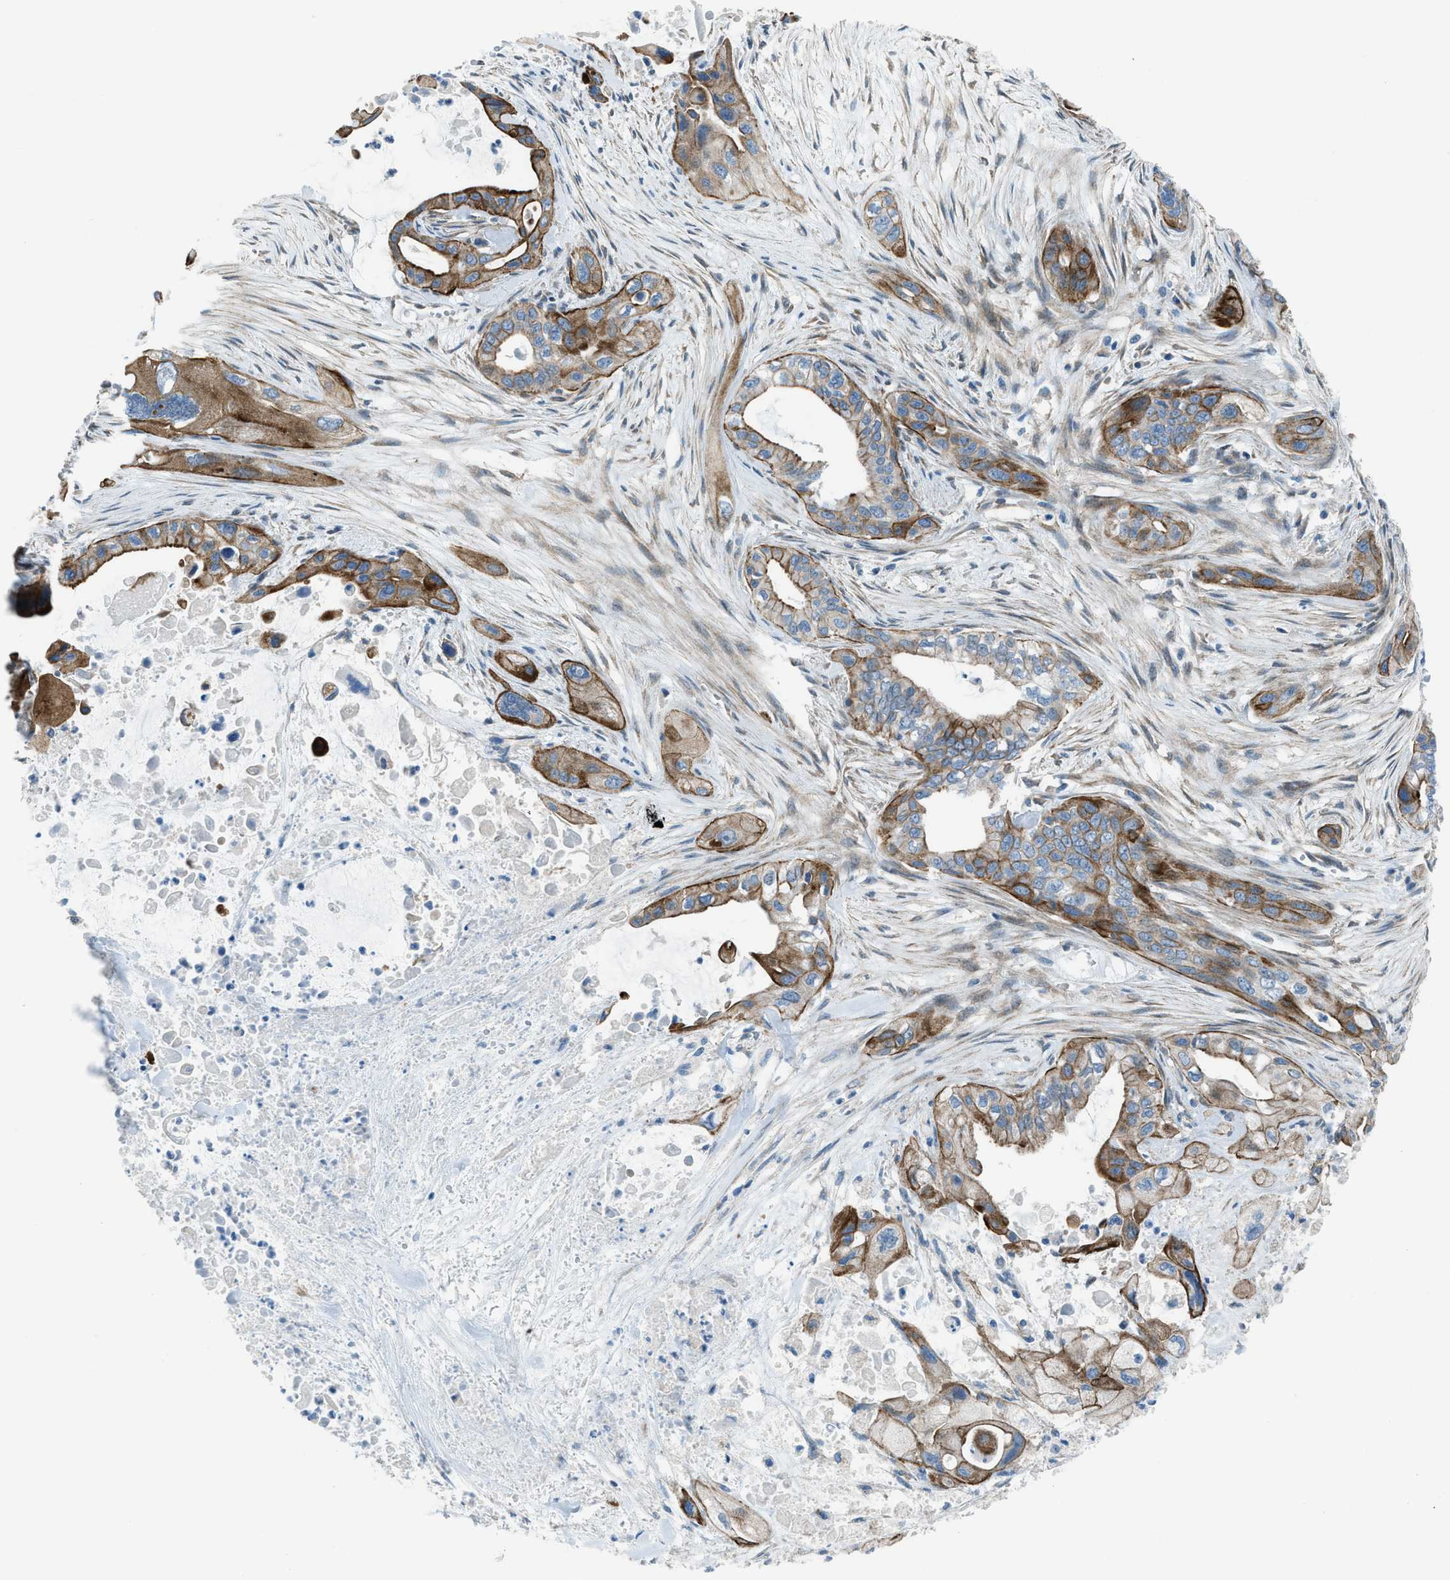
{"staining": {"intensity": "strong", "quantity": ">75%", "location": "cytoplasmic/membranous"}, "tissue": "pancreatic cancer", "cell_type": "Tumor cells", "image_type": "cancer", "snomed": [{"axis": "morphology", "description": "Adenocarcinoma, NOS"}, {"axis": "topography", "description": "Pancreas"}], "caption": "This micrograph displays immunohistochemistry staining of human pancreatic cancer, with high strong cytoplasmic/membranous expression in about >75% of tumor cells.", "gene": "PRKN", "patient": {"sex": "male", "age": 73}}